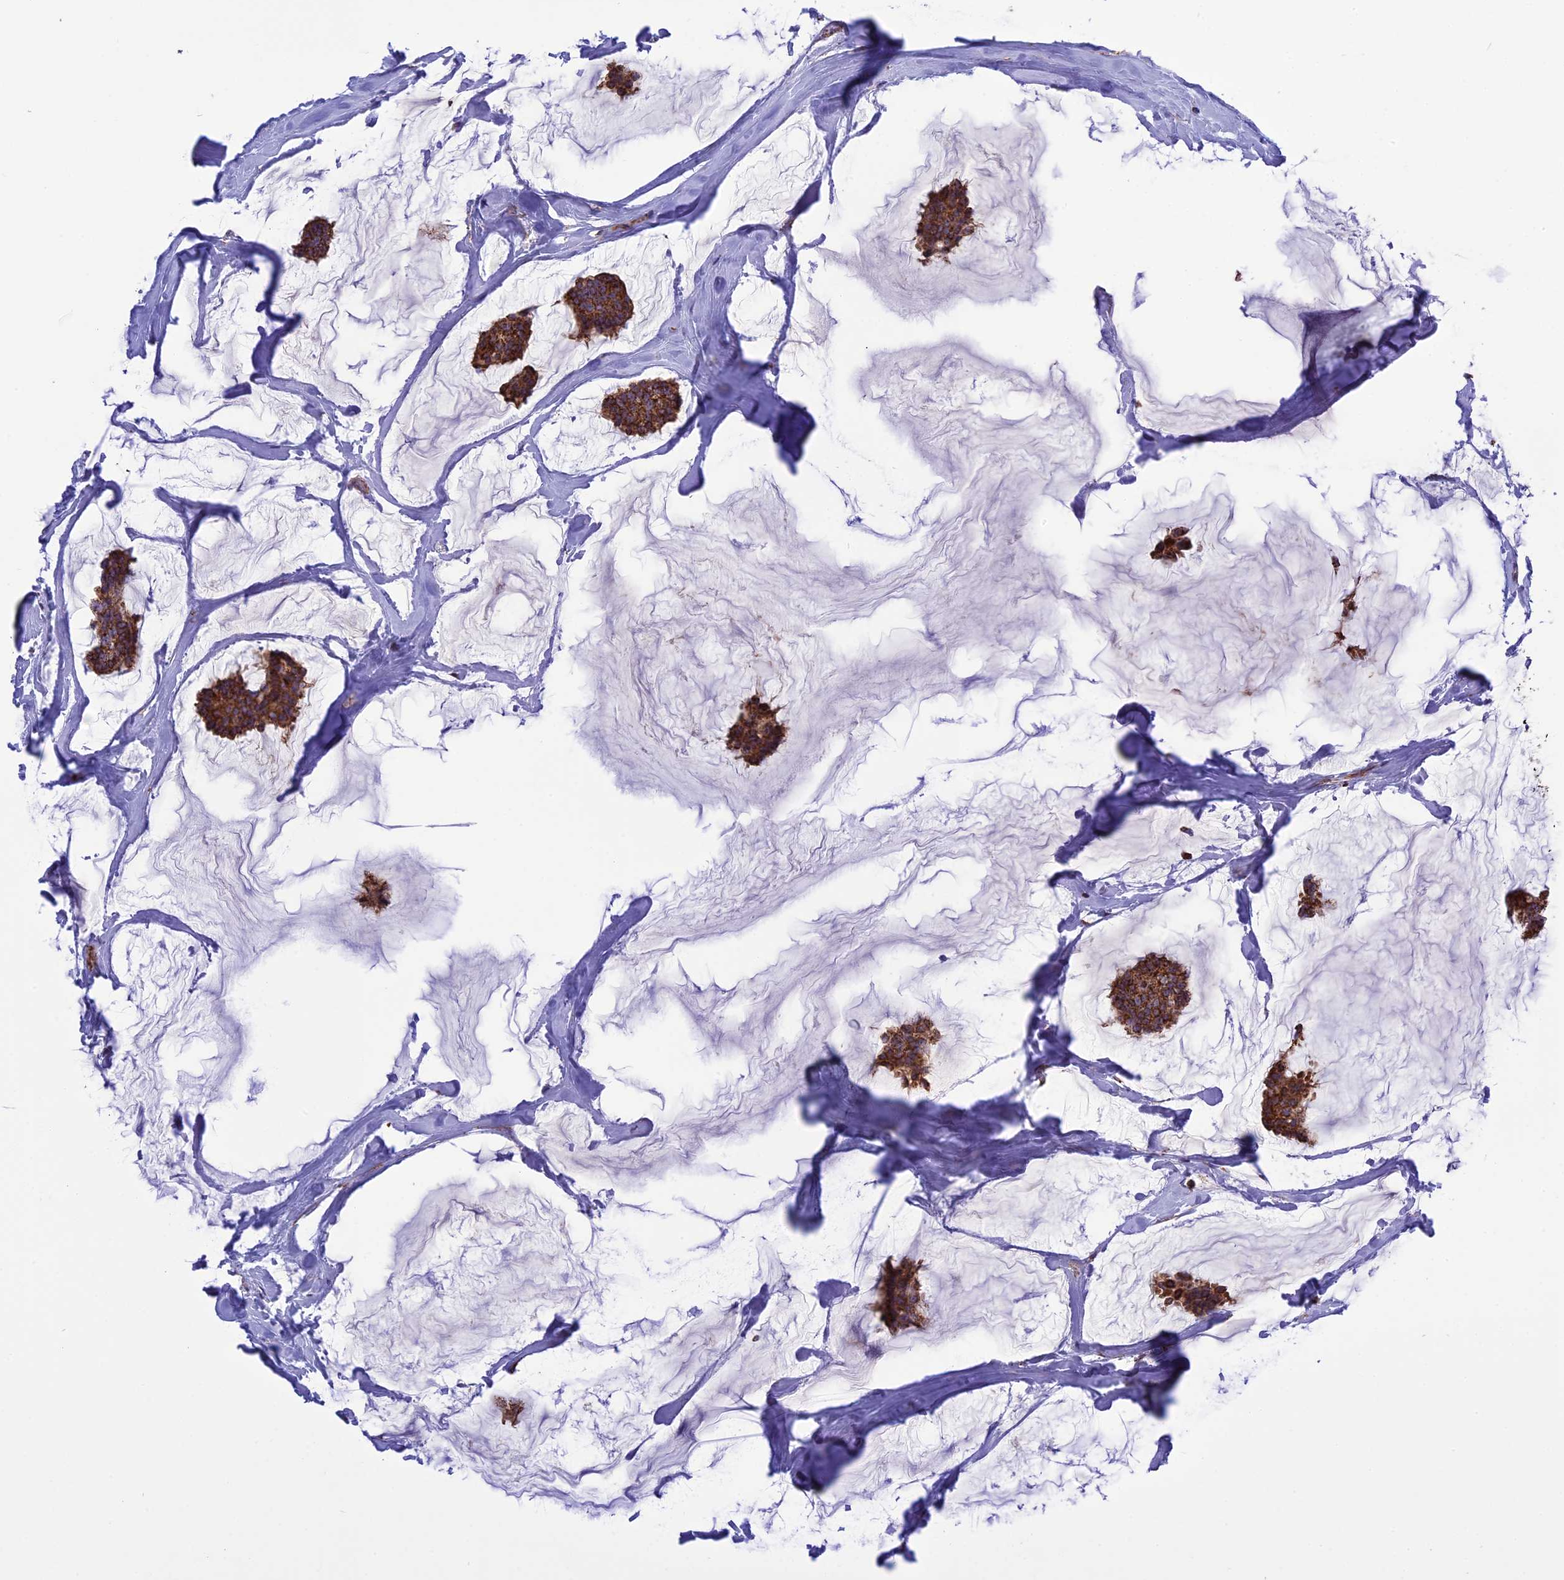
{"staining": {"intensity": "strong", "quantity": ">75%", "location": "cytoplasmic/membranous"}, "tissue": "breast cancer", "cell_type": "Tumor cells", "image_type": "cancer", "snomed": [{"axis": "morphology", "description": "Duct carcinoma"}, {"axis": "topography", "description": "Breast"}], "caption": "Approximately >75% of tumor cells in infiltrating ductal carcinoma (breast) demonstrate strong cytoplasmic/membranous protein staining as visualized by brown immunohistochemical staining.", "gene": "TTC4", "patient": {"sex": "female", "age": 93}}